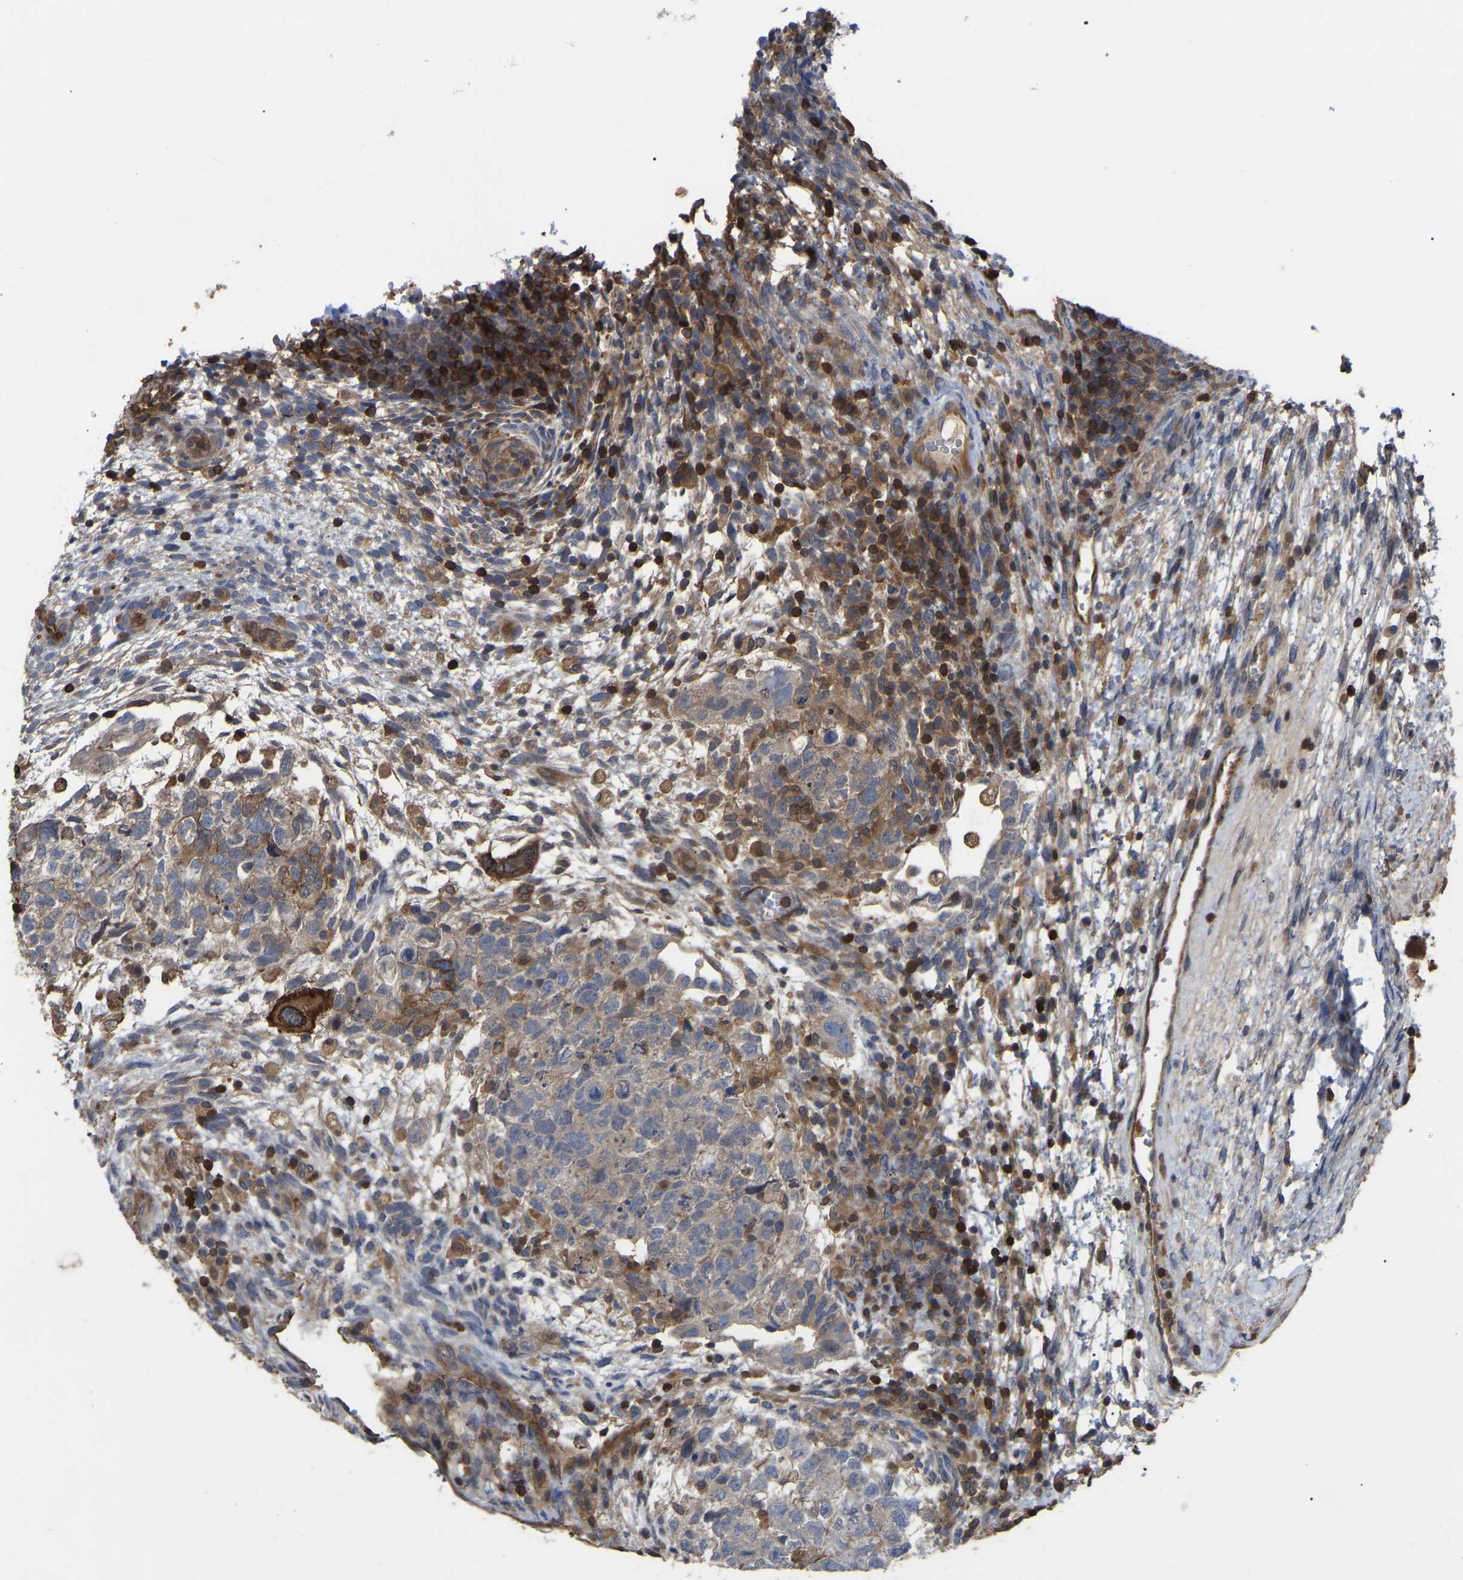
{"staining": {"intensity": "negative", "quantity": "none", "location": "none"}, "tissue": "testis cancer", "cell_type": "Tumor cells", "image_type": "cancer", "snomed": [{"axis": "morphology", "description": "Carcinoma, Embryonal, NOS"}, {"axis": "topography", "description": "Testis"}], "caption": "This is an immunohistochemistry (IHC) histopathology image of testis cancer (embryonal carcinoma). There is no staining in tumor cells.", "gene": "CIT", "patient": {"sex": "male", "age": 36}}